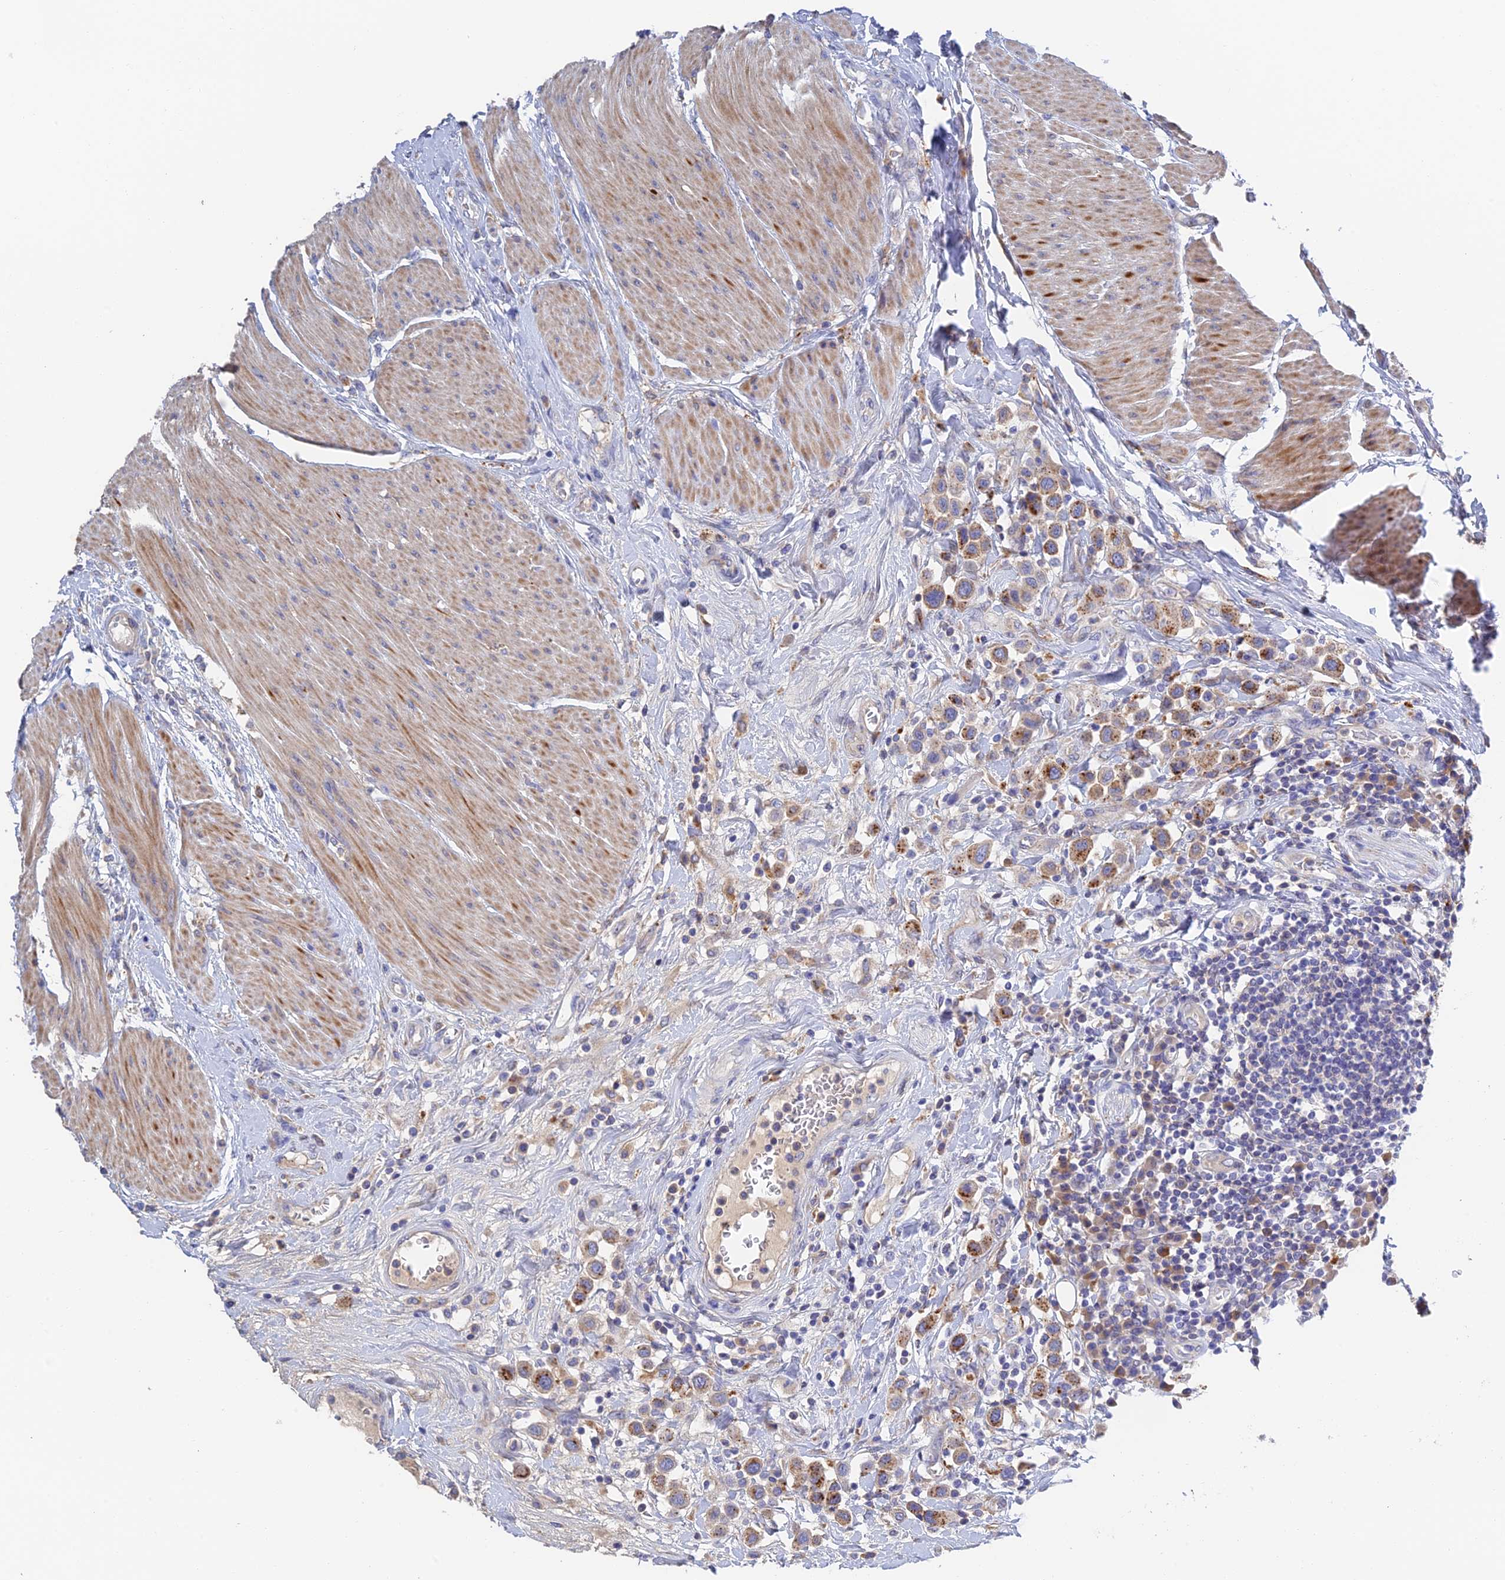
{"staining": {"intensity": "moderate", "quantity": ">75%", "location": "cytoplasmic/membranous"}, "tissue": "urothelial cancer", "cell_type": "Tumor cells", "image_type": "cancer", "snomed": [{"axis": "morphology", "description": "Urothelial carcinoma, High grade"}, {"axis": "topography", "description": "Urinary bladder"}], "caption": "DAB (3,3'-diaminobenzidine) immunohistochemical staining of urothelial cancer demonstrates moderate cytoplasmic/membranous protein positivity in about >75% of tumor cells.", "gene": "RPGRIP1L", "patient": {"sex": "male", "age": 50}}